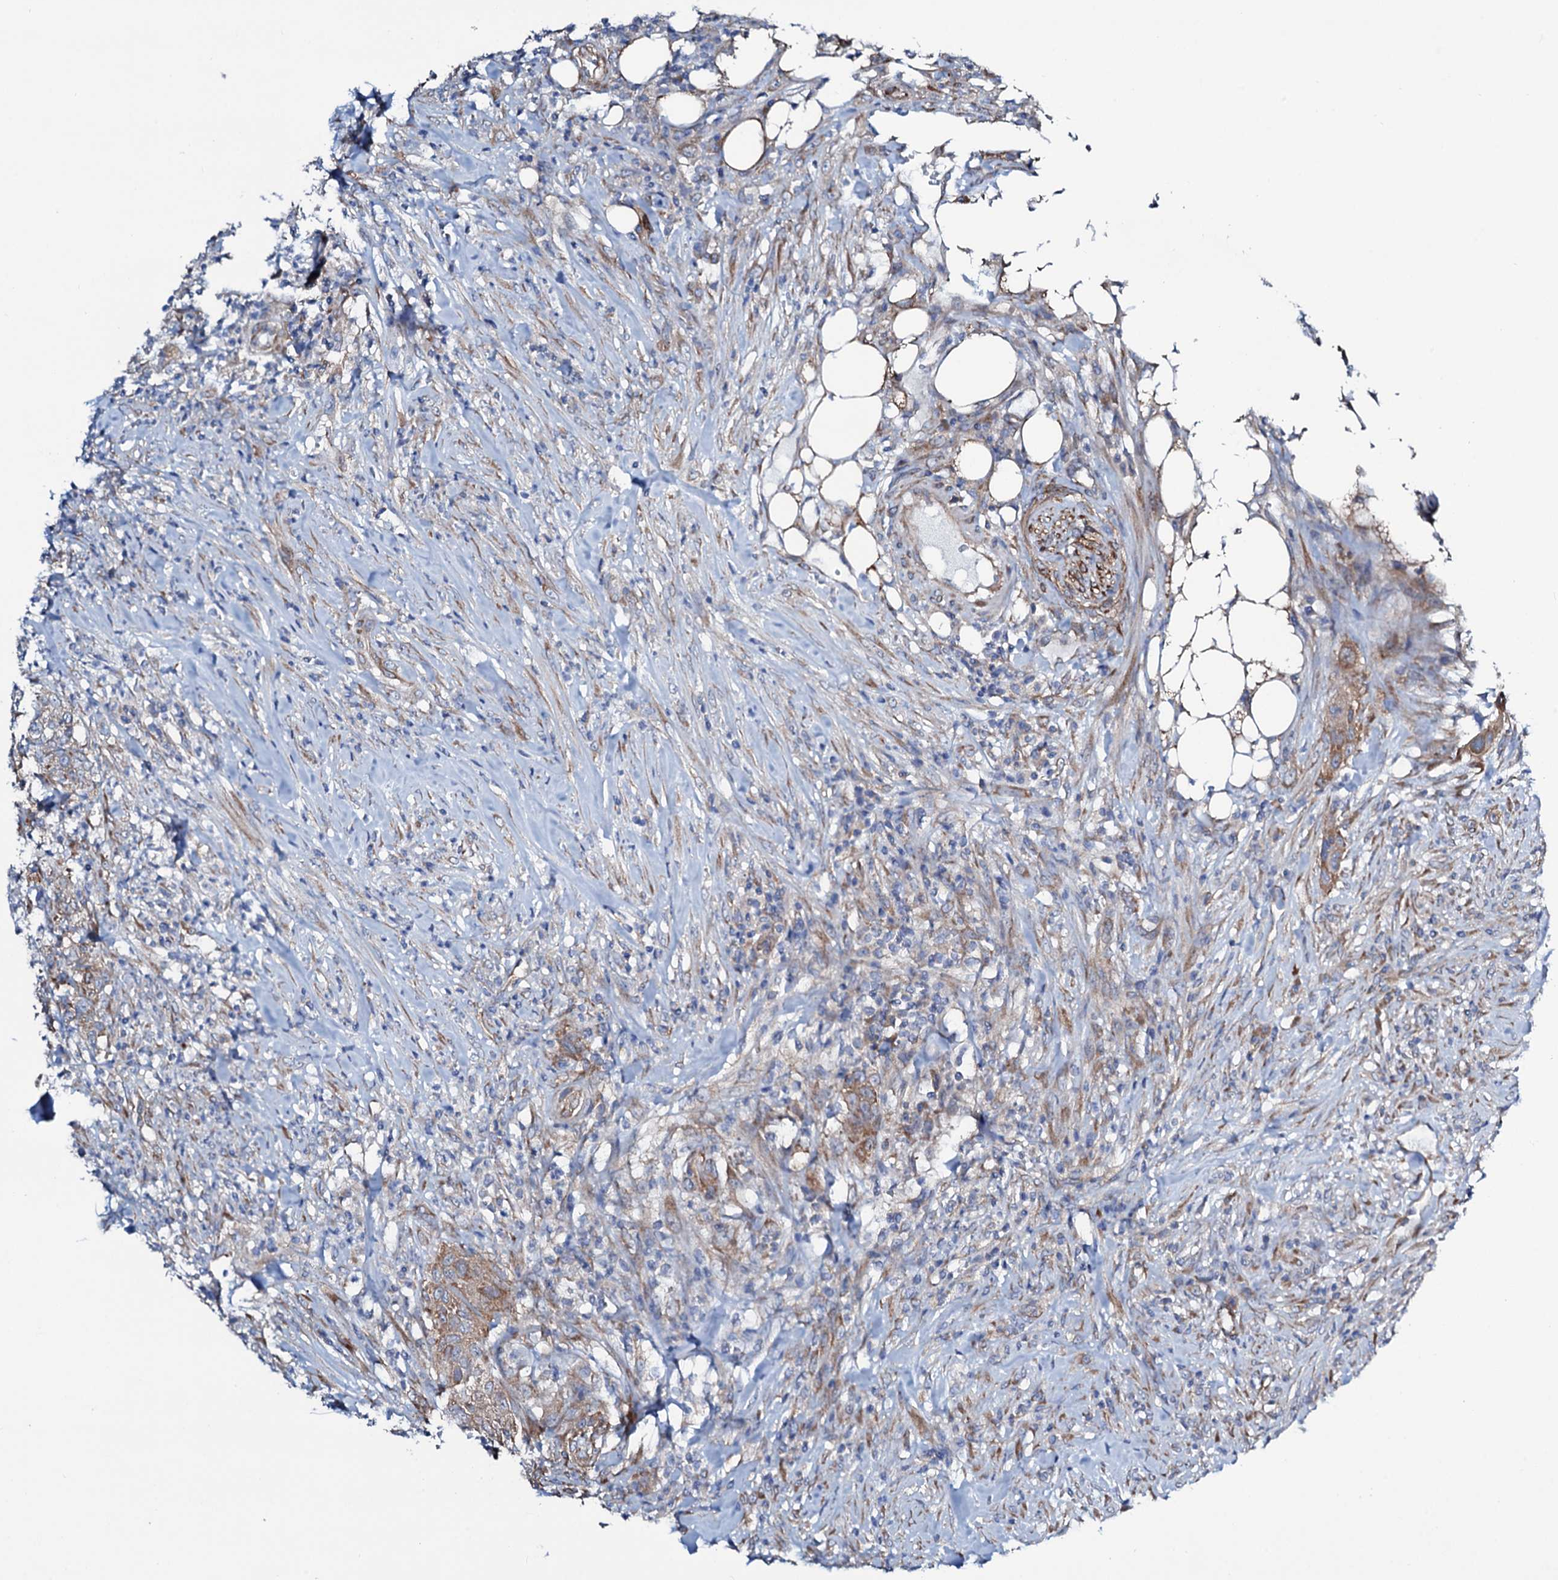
{"staining": {"intensity": "weak", "quantity": "25%-75%", "location": "cytoplasmic/membranous"}, "tissue": "urothelial cancer", "cell_type": "Tumor cells", "image_type": "cancer", "snomed": [{"axis": "morphology", "description": "Urothelial carcinoma, High grade"}, {"axis": "topography", "description": "Urinary bladder"}], "caption": "Immunohistochemical staining of high-grade urothelial carcinoma exhibits low levels of weak cytoplasmic/membranous protein staining in about 25%-75% of tumor cells. Using DAB (brown) and hematoxylin (blue) stains, captured at high magnification using brightfield microscopy.", "gene": "STARD13", "patient": {"sex": "male", "age": 35}}